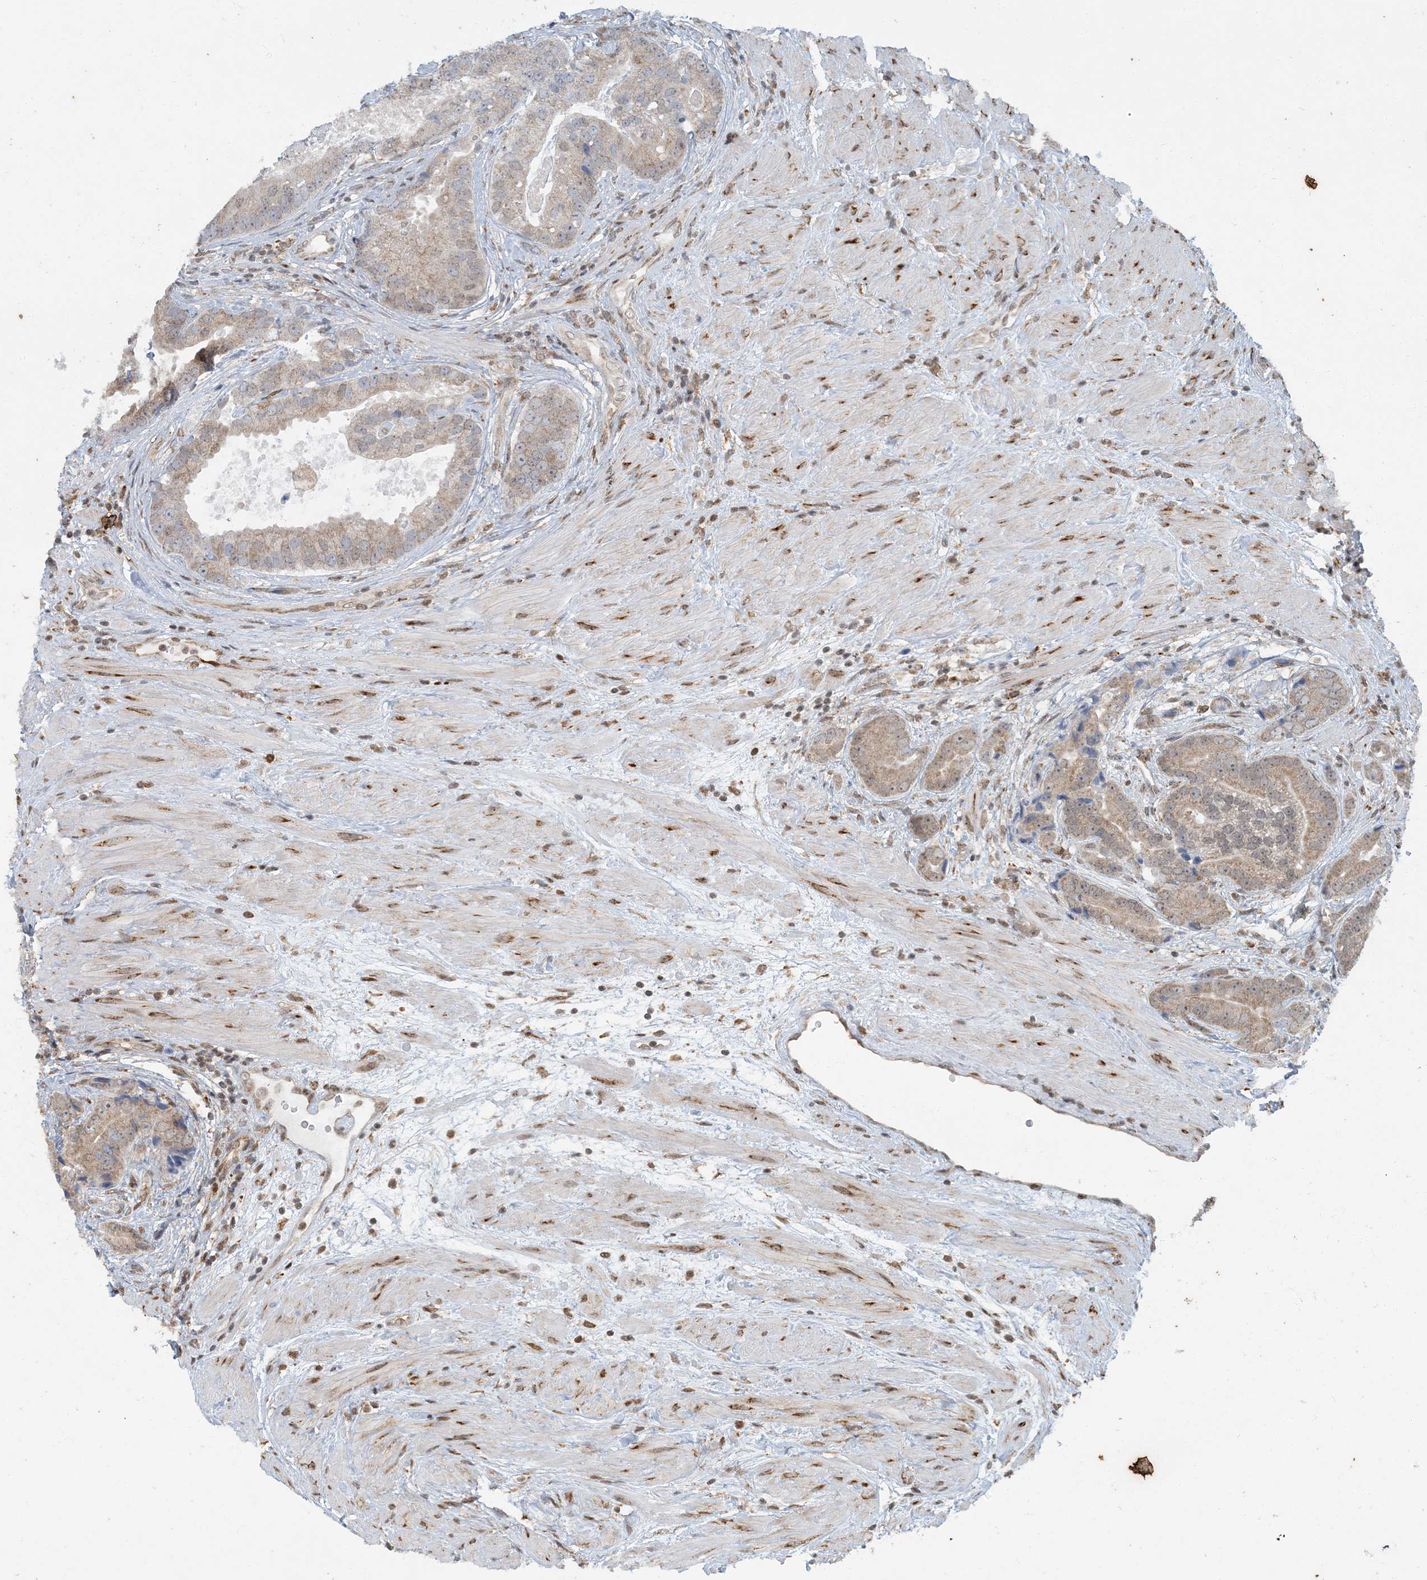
{"staining": {"intensity": "weak", "quantity": "25%-75%", "location": "cytoplasmic/membranous"}, "tissue": "prostate cancer", "cell_type": "Tumor cells", "image_type": "cancer", "snomed": [{"axis": "morphology", "description": "Adenocarcinoma, High grade"}, {"axis": "topography", "description": "Prostate"}], "caption": "Prostate cancer (high-grade adenocarcinoma) stained for a protein exhibits weak cytoplasmic/membranous positivity in tumor cells.", "gene": "AK9", "patient": {"sex": "male", "age": 70}}